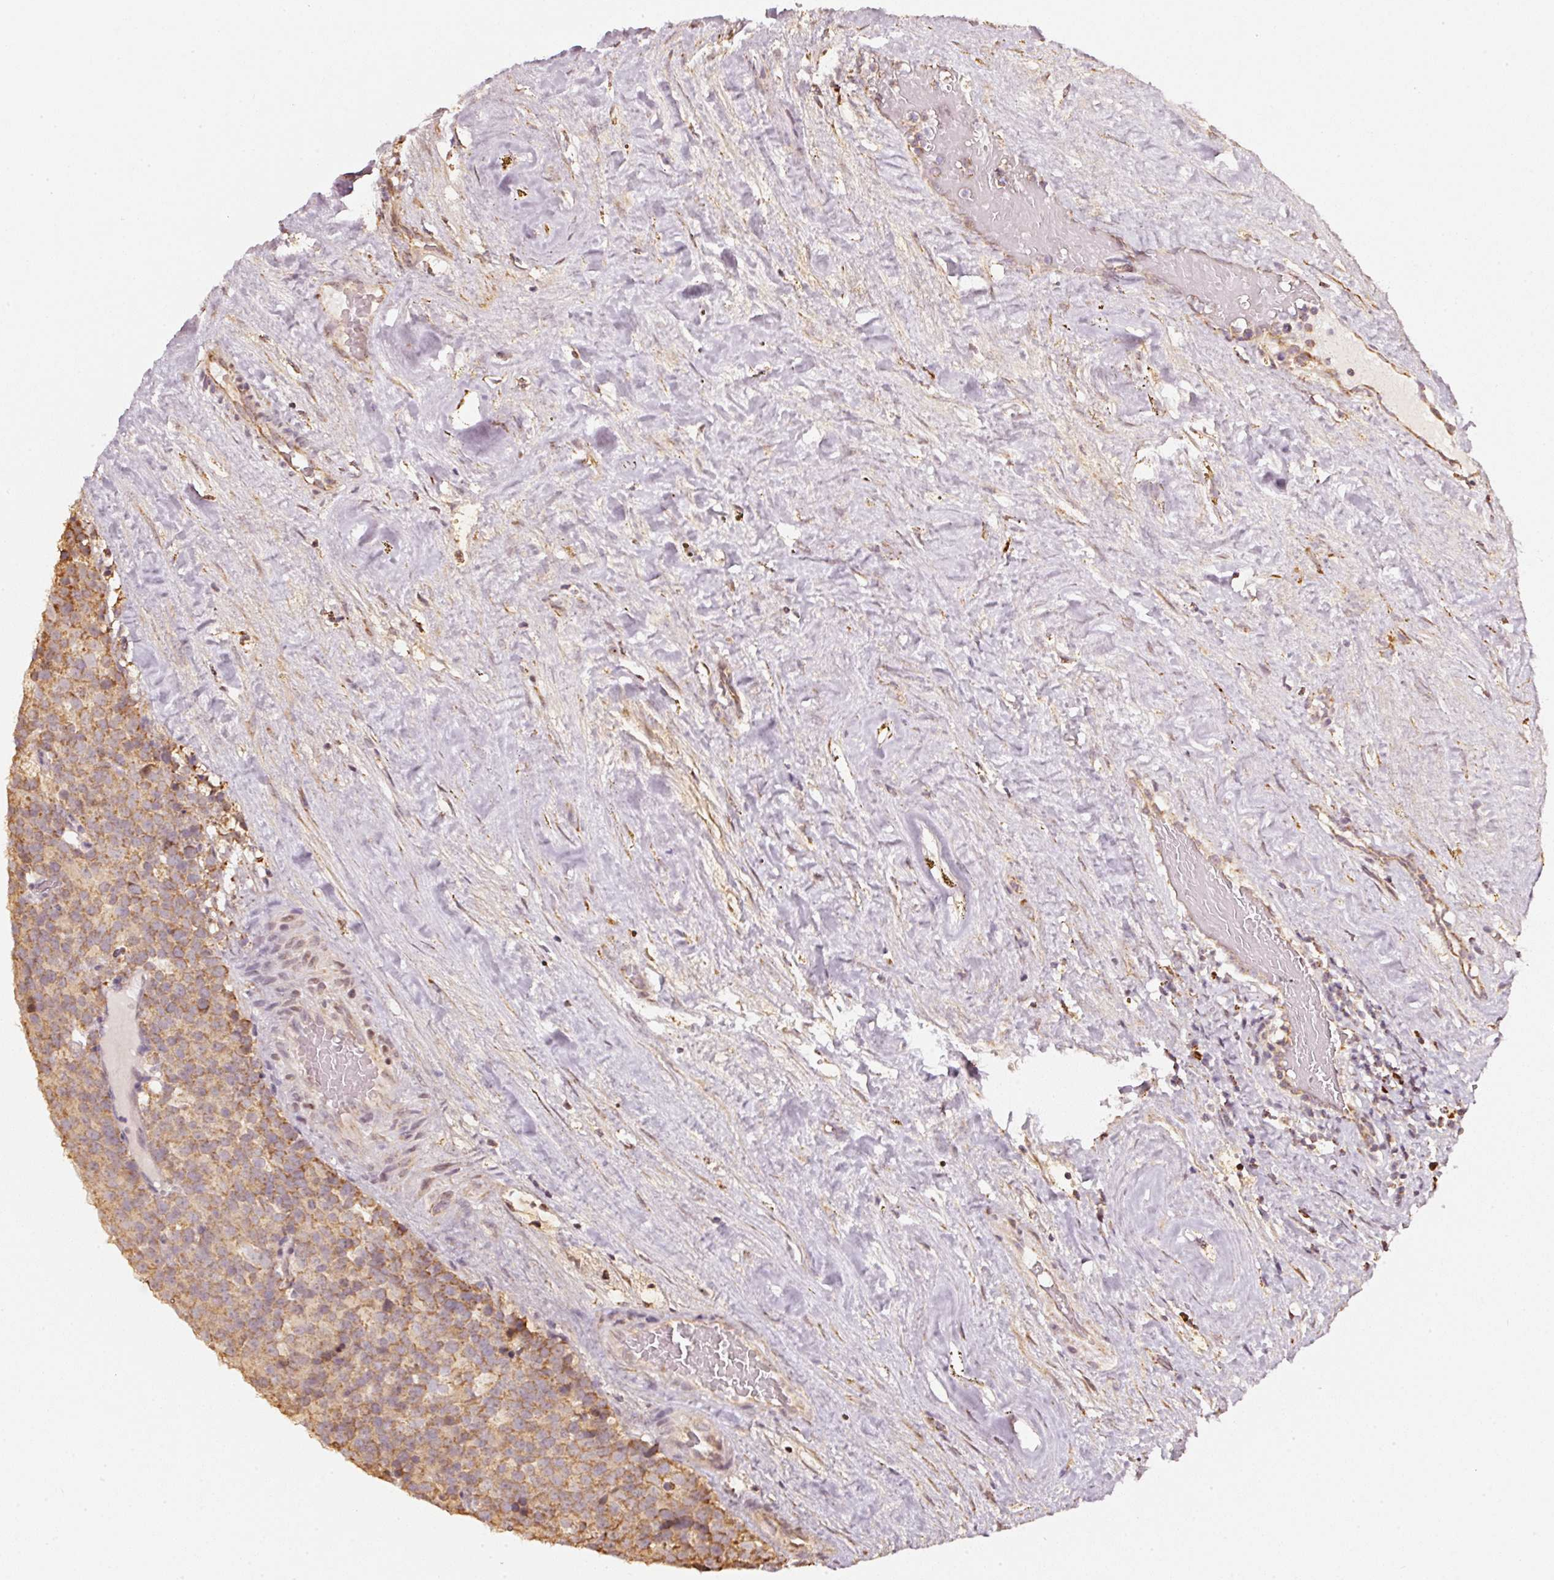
{"staining": {"intensity": "moderate", "quantity": ">75%", "location": "cytoplasmic/membranous"}, "tissue": "testis cancer", "cell_type": "Tumor cells", "image_type": "cancer", "snomed": [{"axis": "morphology", "description": "Seminoma, NOS"}, {"axis": "topography", "description": "Testis"}], "caption": "IHC (DAB (3,3'-diaminobenzidine)) staining of human testis cancer exhibits moderate cytoplasmic/membranous protein expression in approximately >75% of tumor cells.", "gene": "RAB35", "patient": {"sex": "male", "age": 71}}